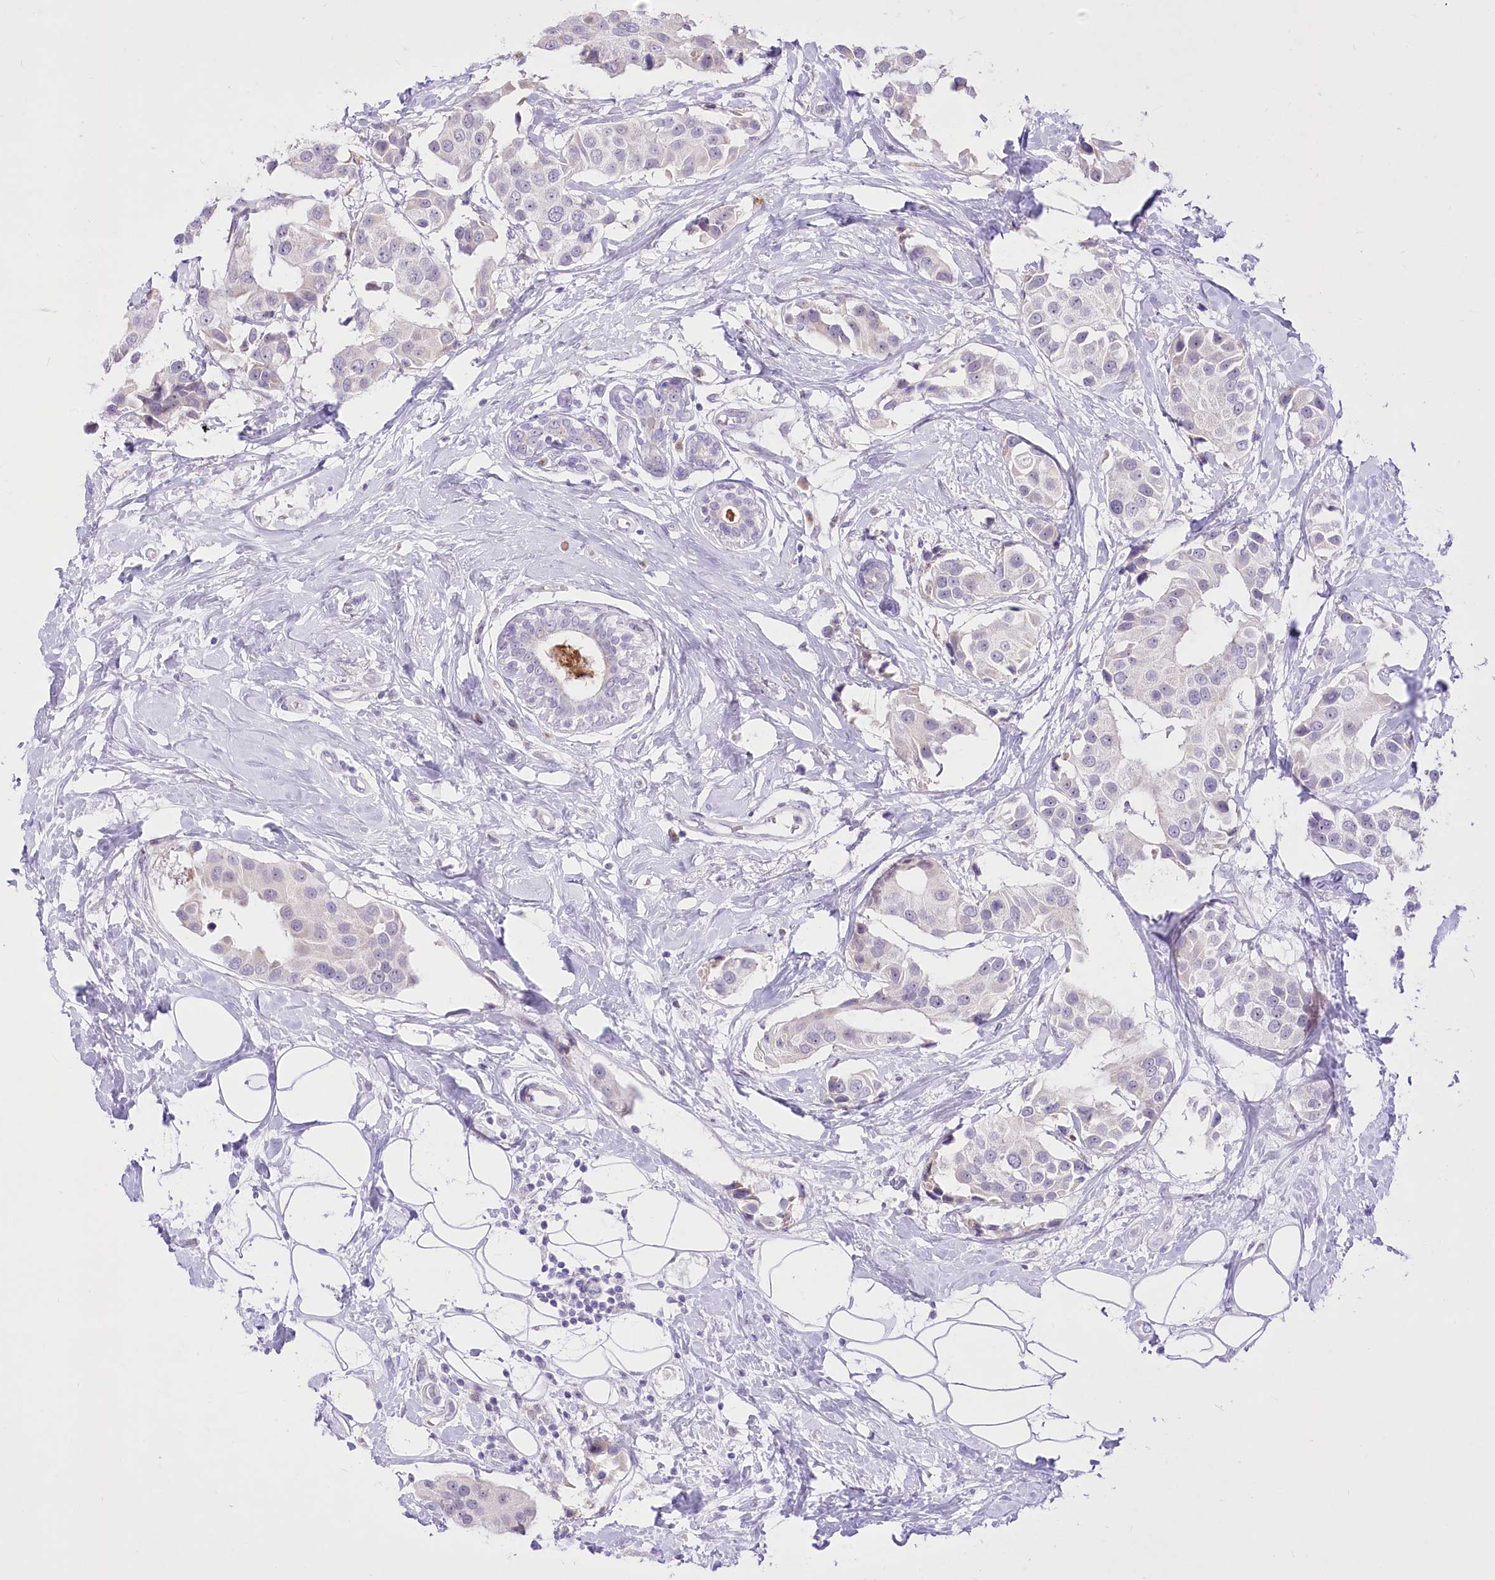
{"staining": {"intensity": "negative", "quantity": "none", "location": "none"}, "tissue": "breast cancer", "cell_type": "Tumor cells", "image_type": "cancer", "snomed": [{"axis": "morphology", "description": "Normal tissue, NOS"}, {"axis": "morphology", "description": "Duct carcinoma"}, {"axis": "topography", "description": "Breast"}], "caption": "Tumor cells show no significant expression in intraductal carcinoma (breast).", "gene": "BEND7", "patient": {"sex": "female", "age": 39}}